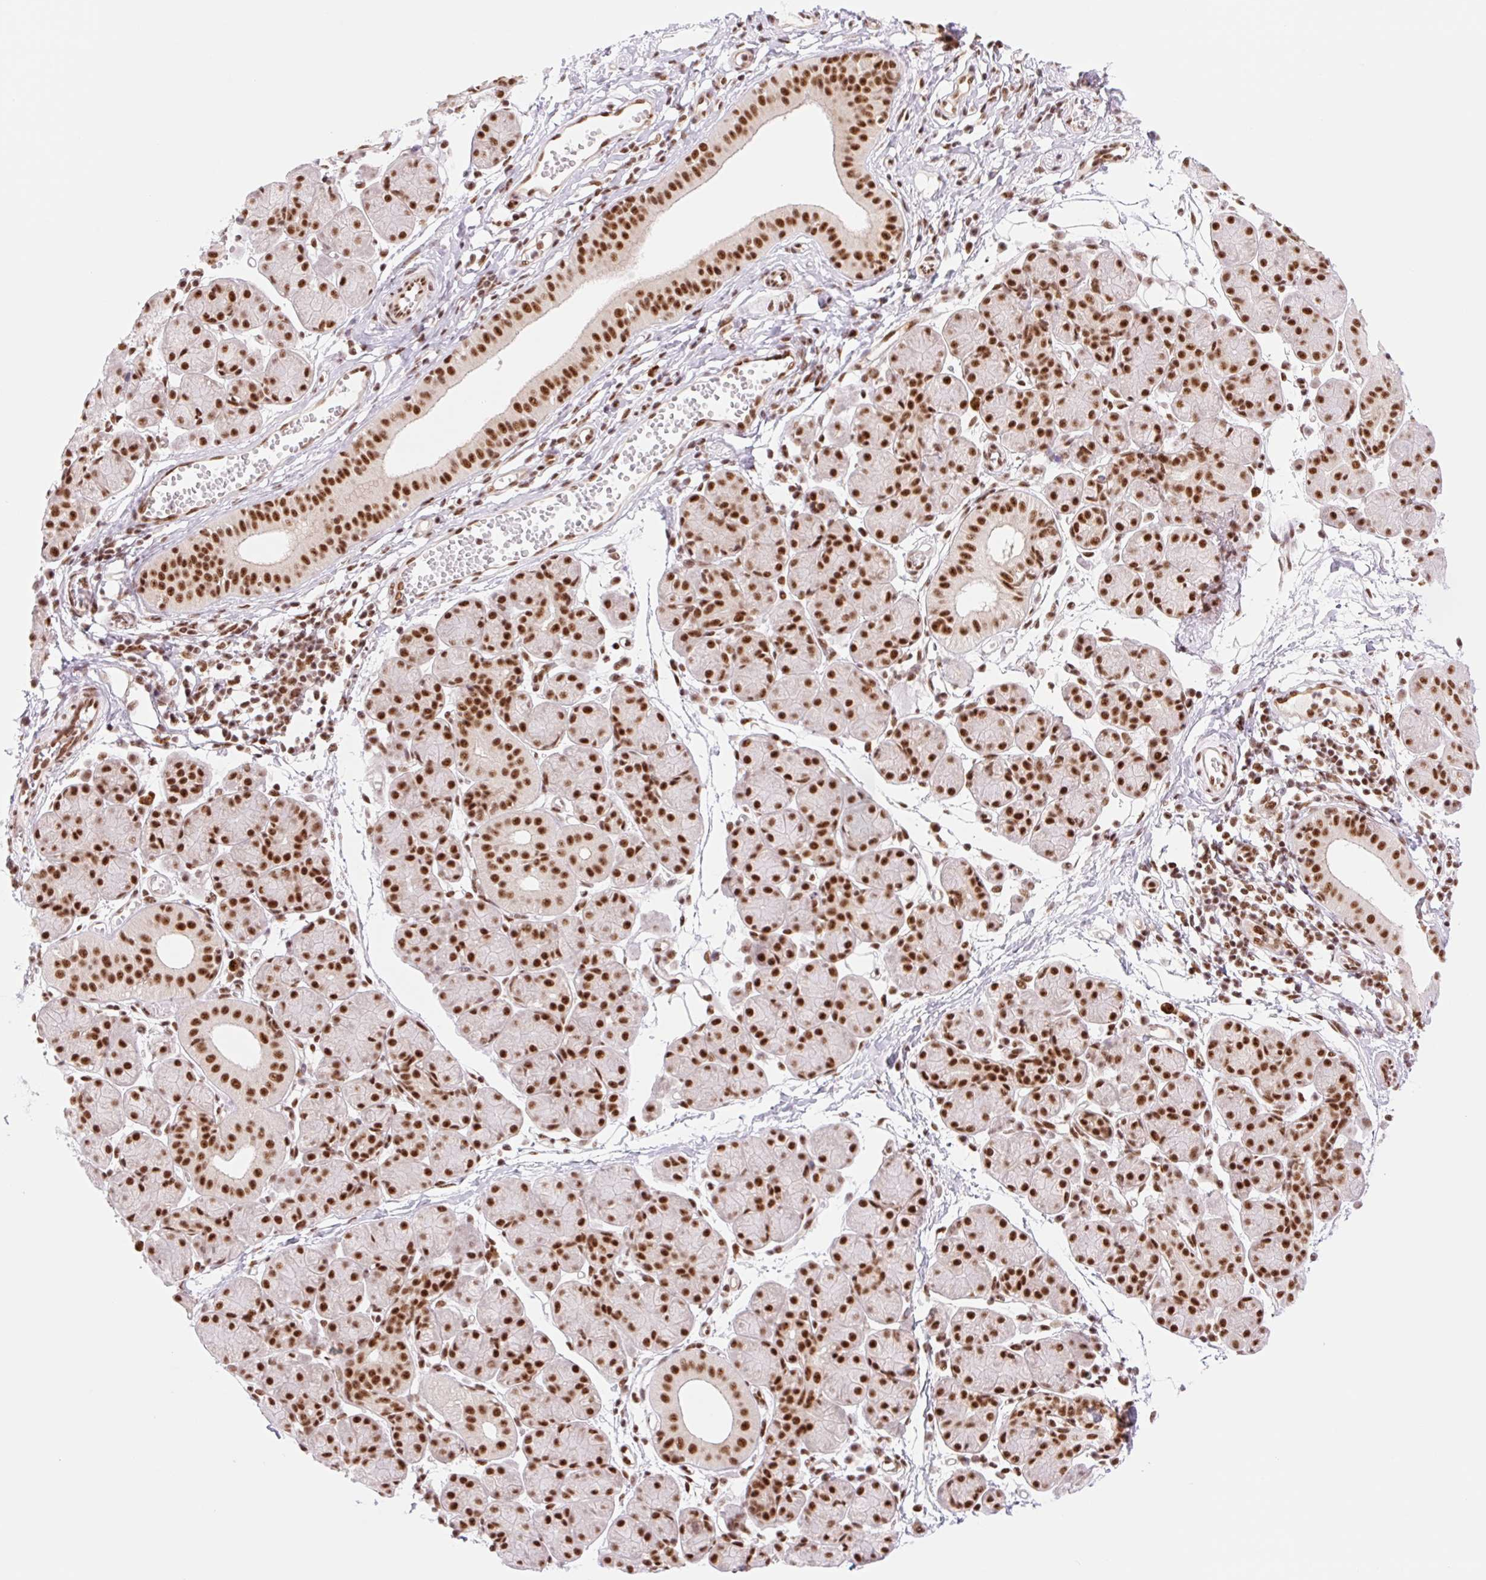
{"staining": {"intensity": "strong", "quantity": ">75%", "location": "nuclear"}, "tissue": "salivary gland", "cell_type": "Glandular cells", "image_type": "normal", "snomed": [{"axis": "morphology", "description": "Normal tissue, NOS"}, {"axis": "morphology", "description": "Inflammation, NOS"}, {"axis": "topography", "description": "Lymph node"}, {"axis": "topography", "description": "Salivary gland"}], "caption": "About >75% of glandular cells in unremarkable salivary gland exhibit strong nuclear protein staining as visualized by brown immunohistochemical staining.", "gene": "PRDM11", "patient": {"sex": "male", "age": 3}}